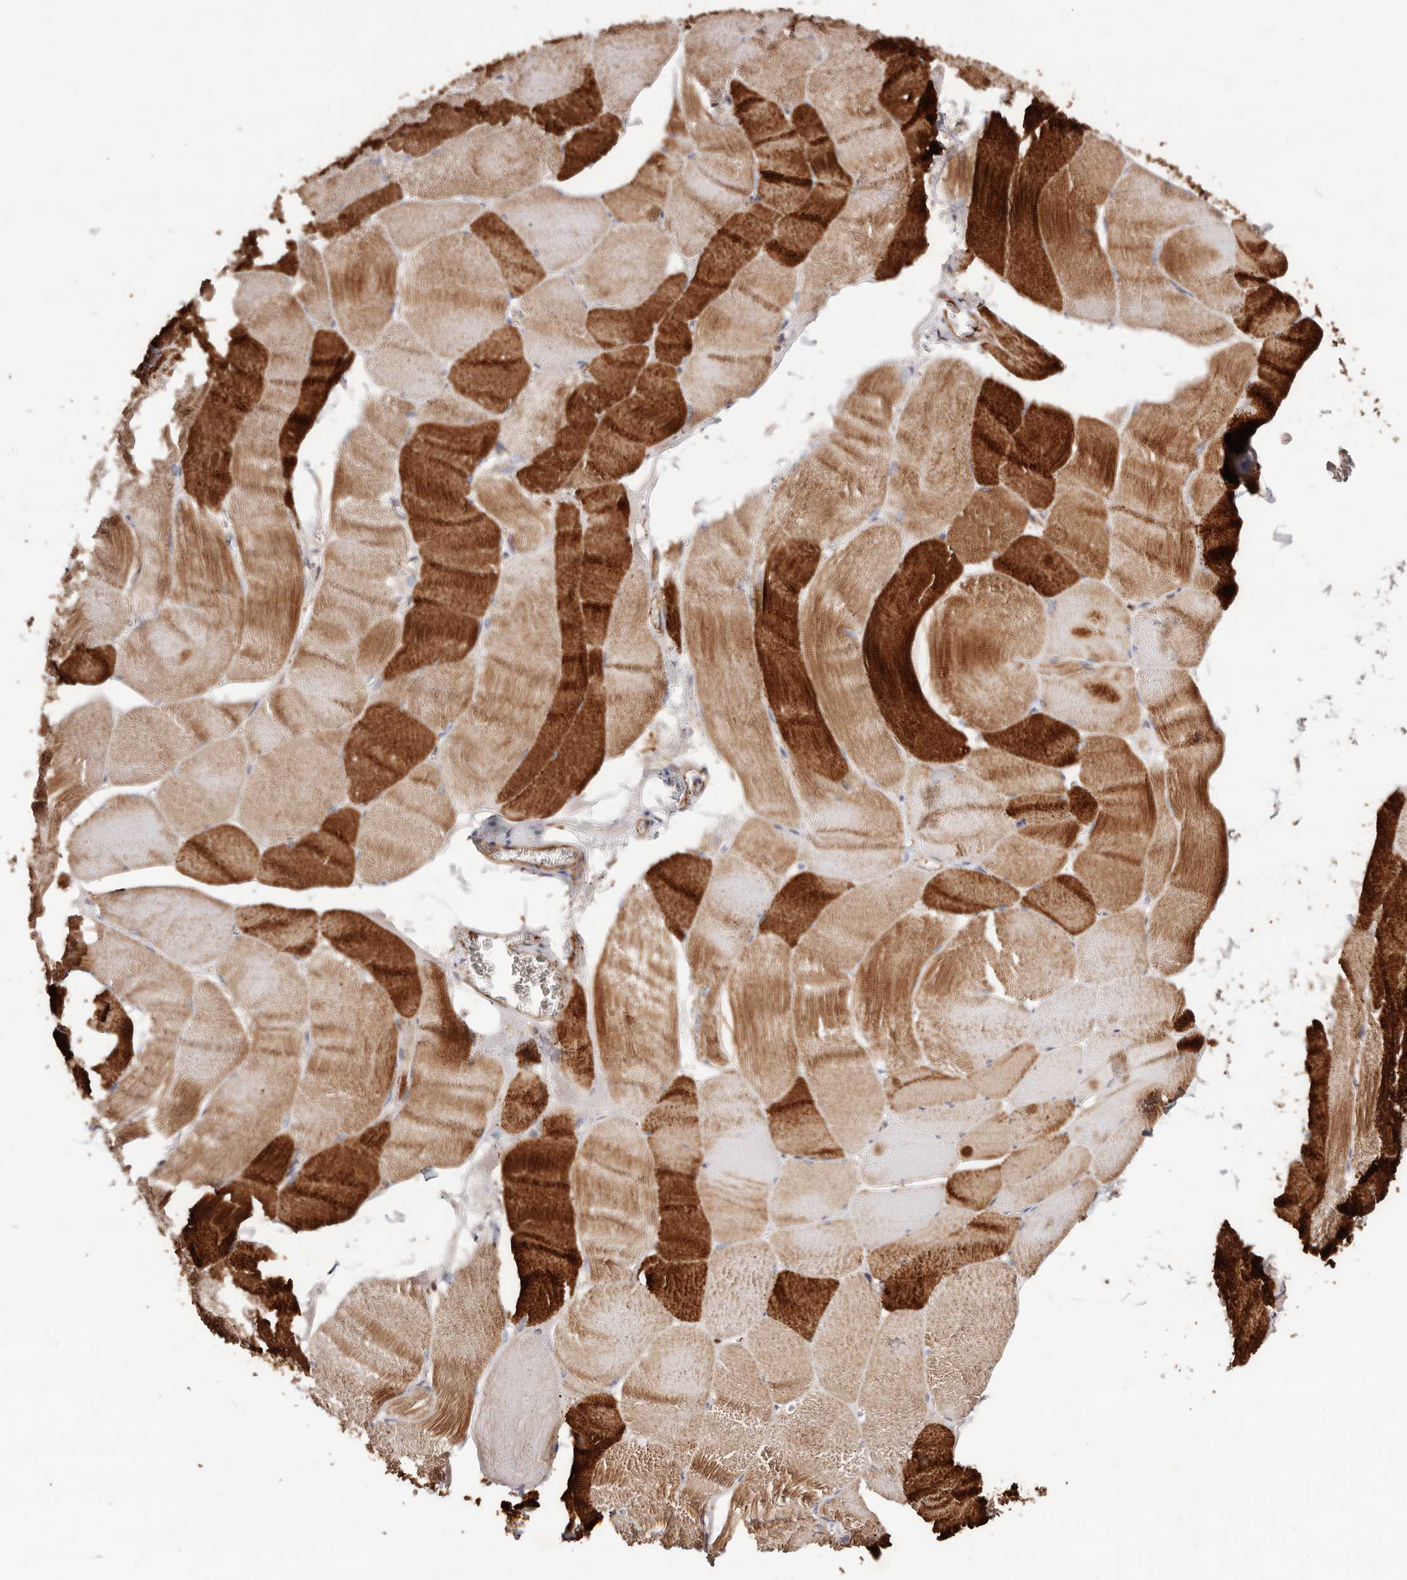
{"staining": {"intensity": "strong", "quantity": ">75%", "location": "cytoplasmic/membranous"}, "tissue": "skeletal muscle", "cell_type": "Myocytes", "image_type": "normal", "snomed": [{"axis": "morphology", "description": "Normal tissue, NOS"}, {"axis": "morphology", "description": "Basal cell carcinoma"}, {"axis": "topography", "description": "Skeletal muscle"}], "caption": "About >75% of myocytes in unremarkable skeletal muscle show strong cytoplasmic/membranous protein staining as visualized by brown immunohistochemical staining.", "gene": "PTPN22", "patient": {"sex": "female", "age": 64}}